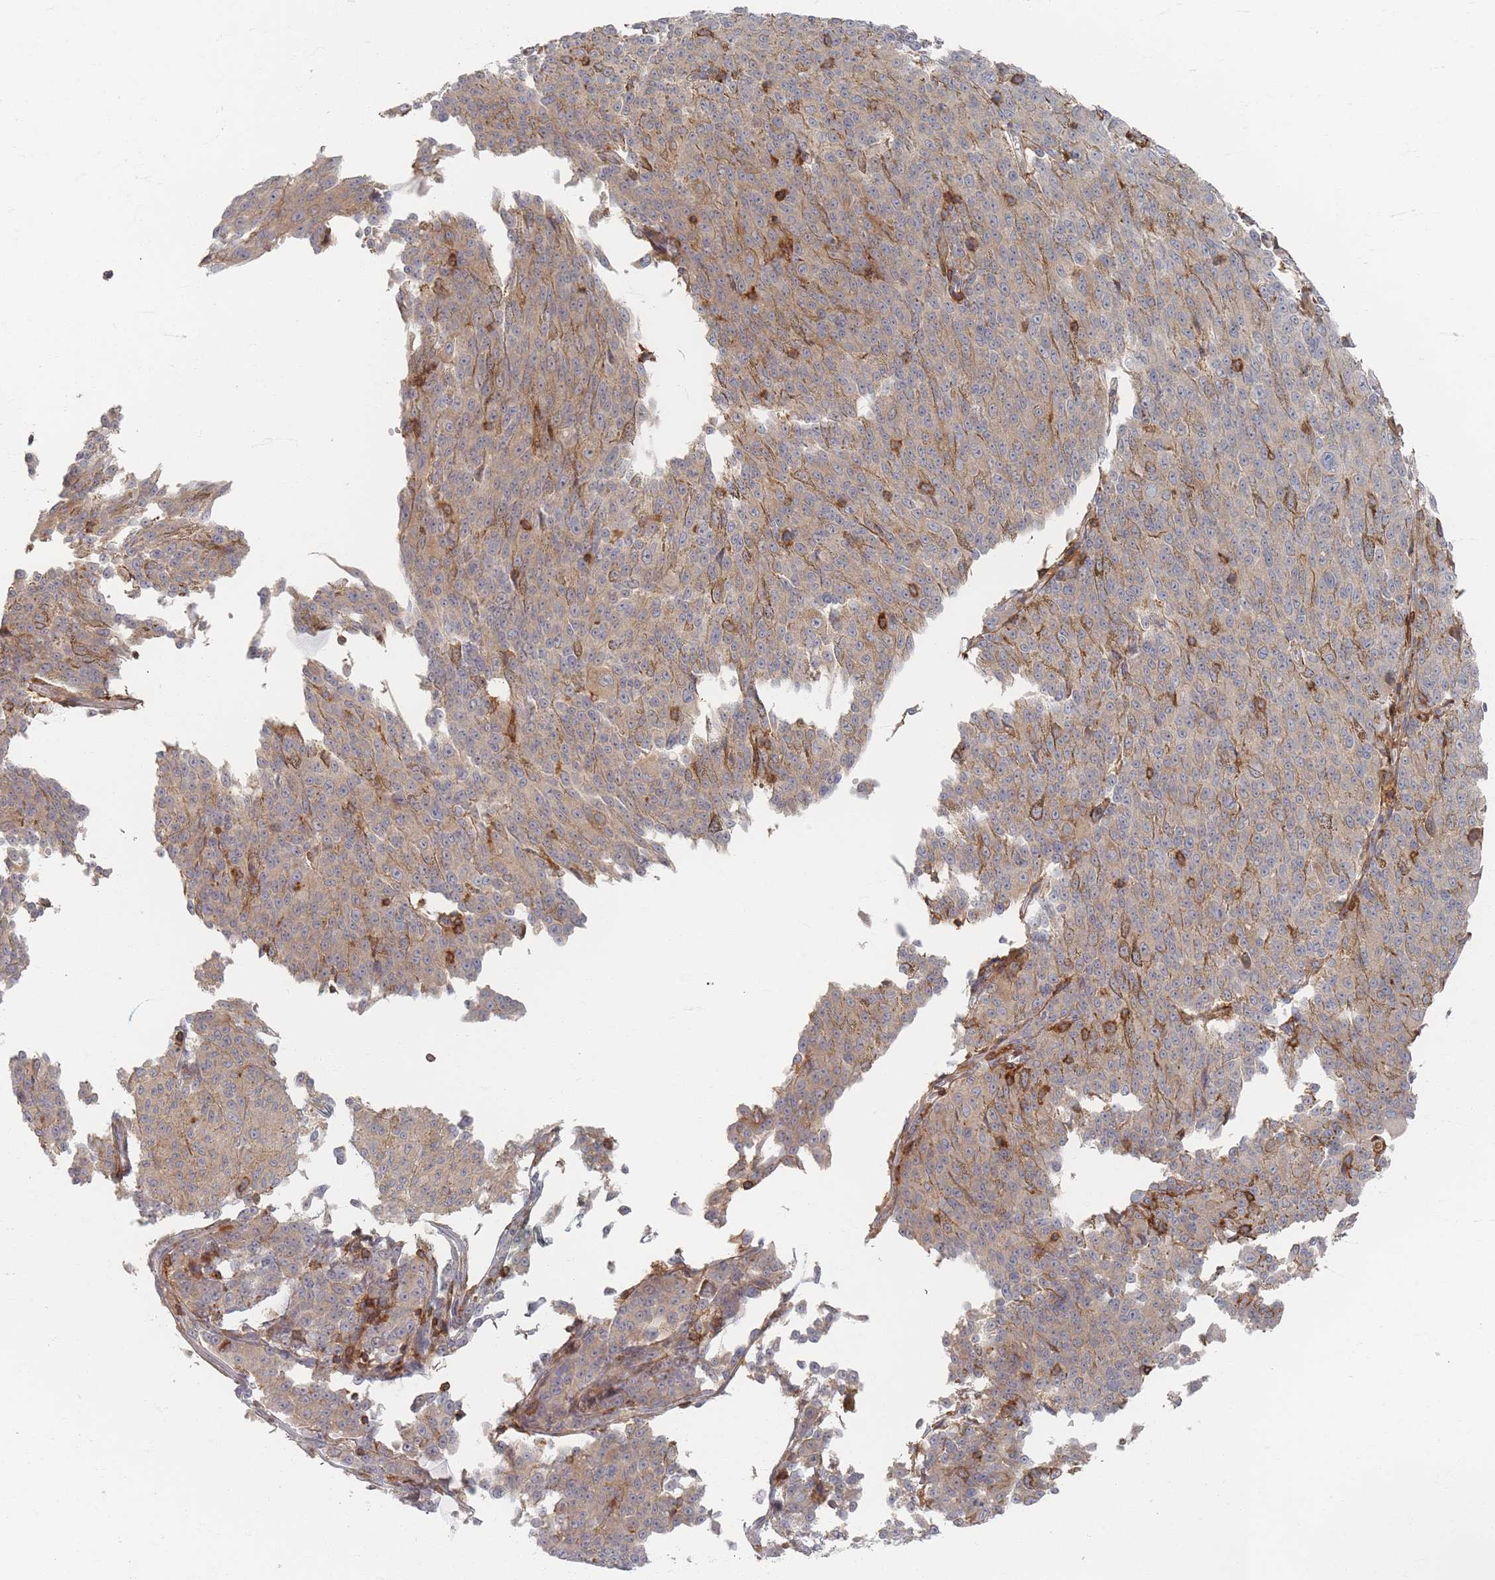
{"staining": {"intensity": "negative", "quantity": "none", "location": "none"}, "tissue": "melanoma", "cell_type": "Tumor cells", "image_type": "cancer", "snomed": [{"axis": "morphology", "description": "Malignant melanoma, NOS"}, {"axis": "topography", "description": "Skin"}], "caption": "This histopathology image is of malignant melanoma stained with immunohistochemistry to label a protein in brown with the nuclei are counter-stained blue. There is no expression in tumor cells.", "gene": "ZNF852", "patient": {"sex": "female", "age": 52}}